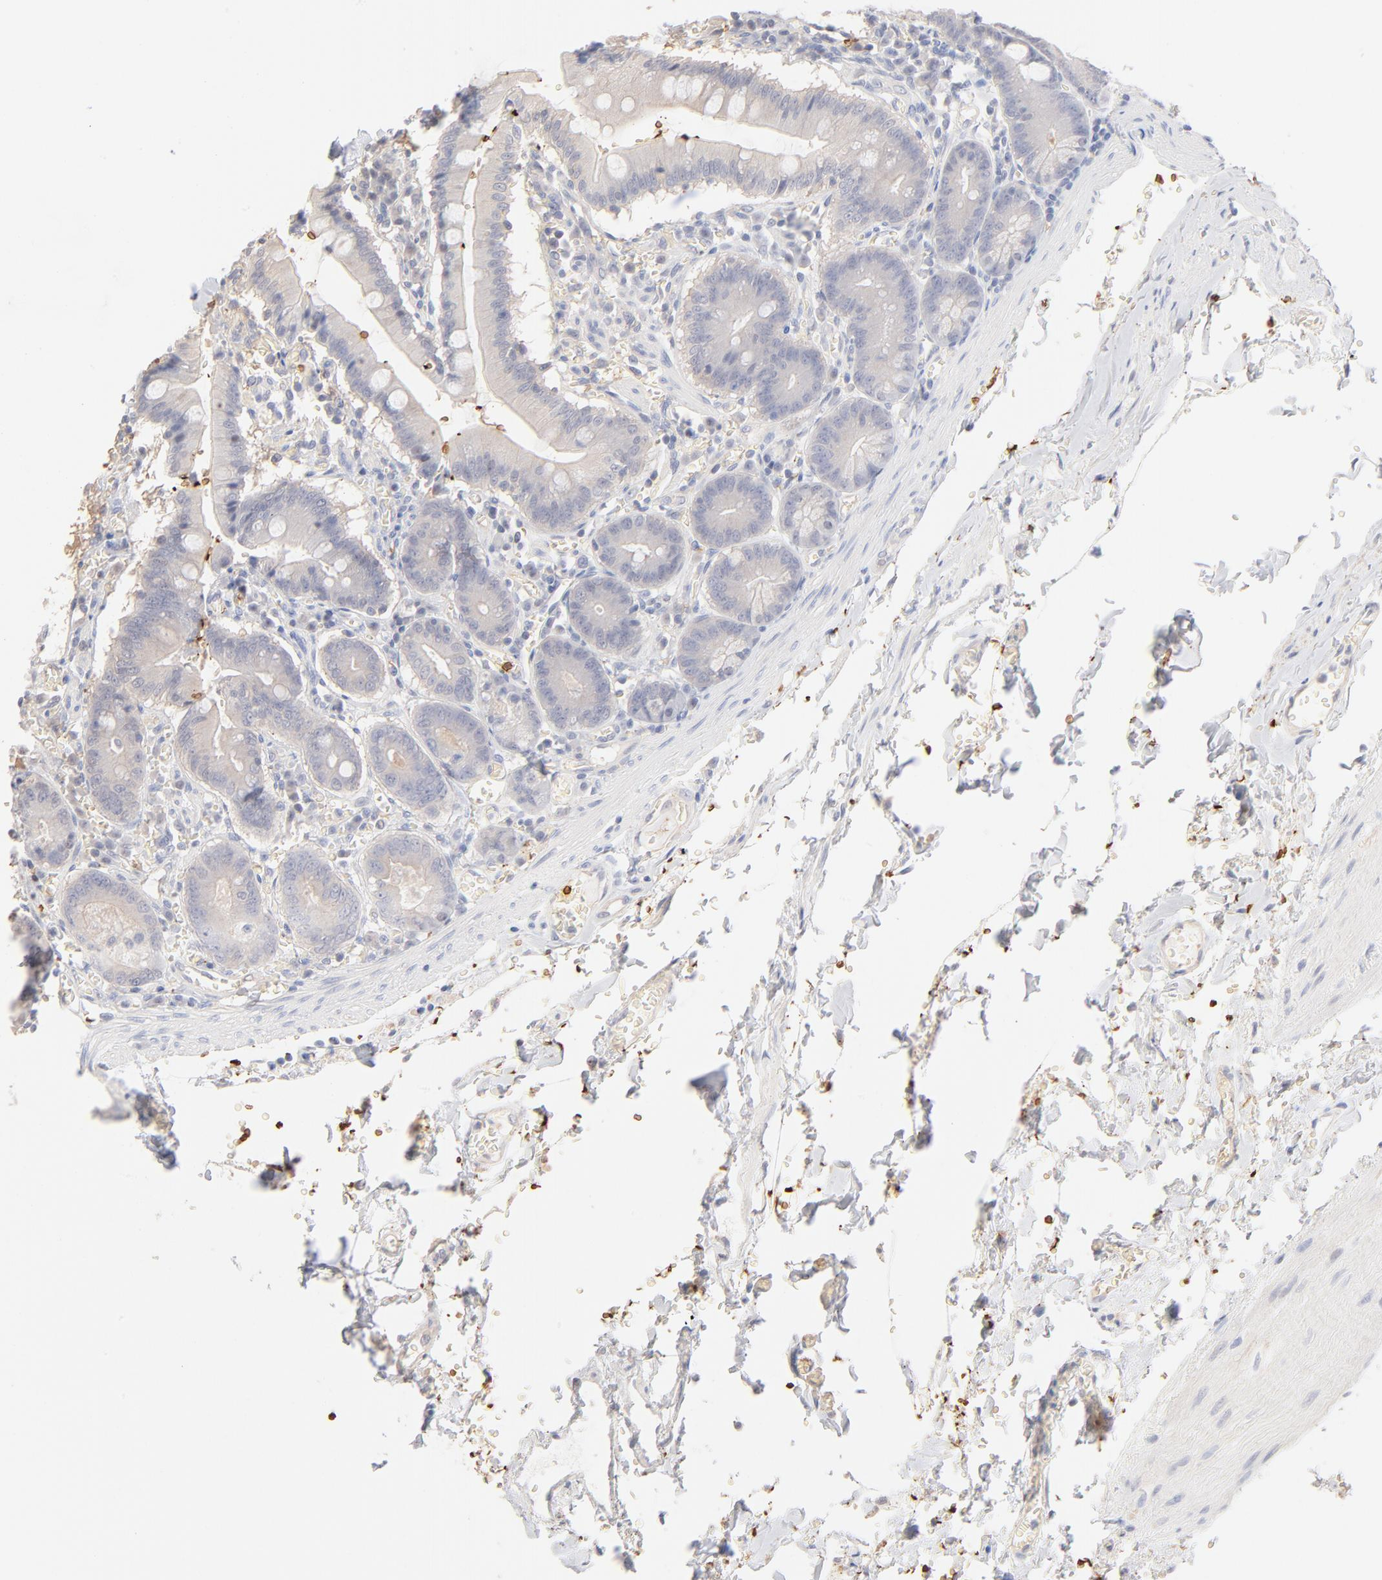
{"staining": {"intensity": "negative", "quantity": "none", "location": "none"}, "tissue": "small intestine", "cell_type": "Glandular cells", "image_type": "normal", "snomed": [{"axis": "morphology", "description": "Normal tissue, NOS"}, {"axis": "topography", "description": "Small intestine"}], "caption": "Glandular cells show no significant protein expression in unremarkable small intestine.", "gene": "SPTB", "patient": {"sex": "male", "age": 71}}